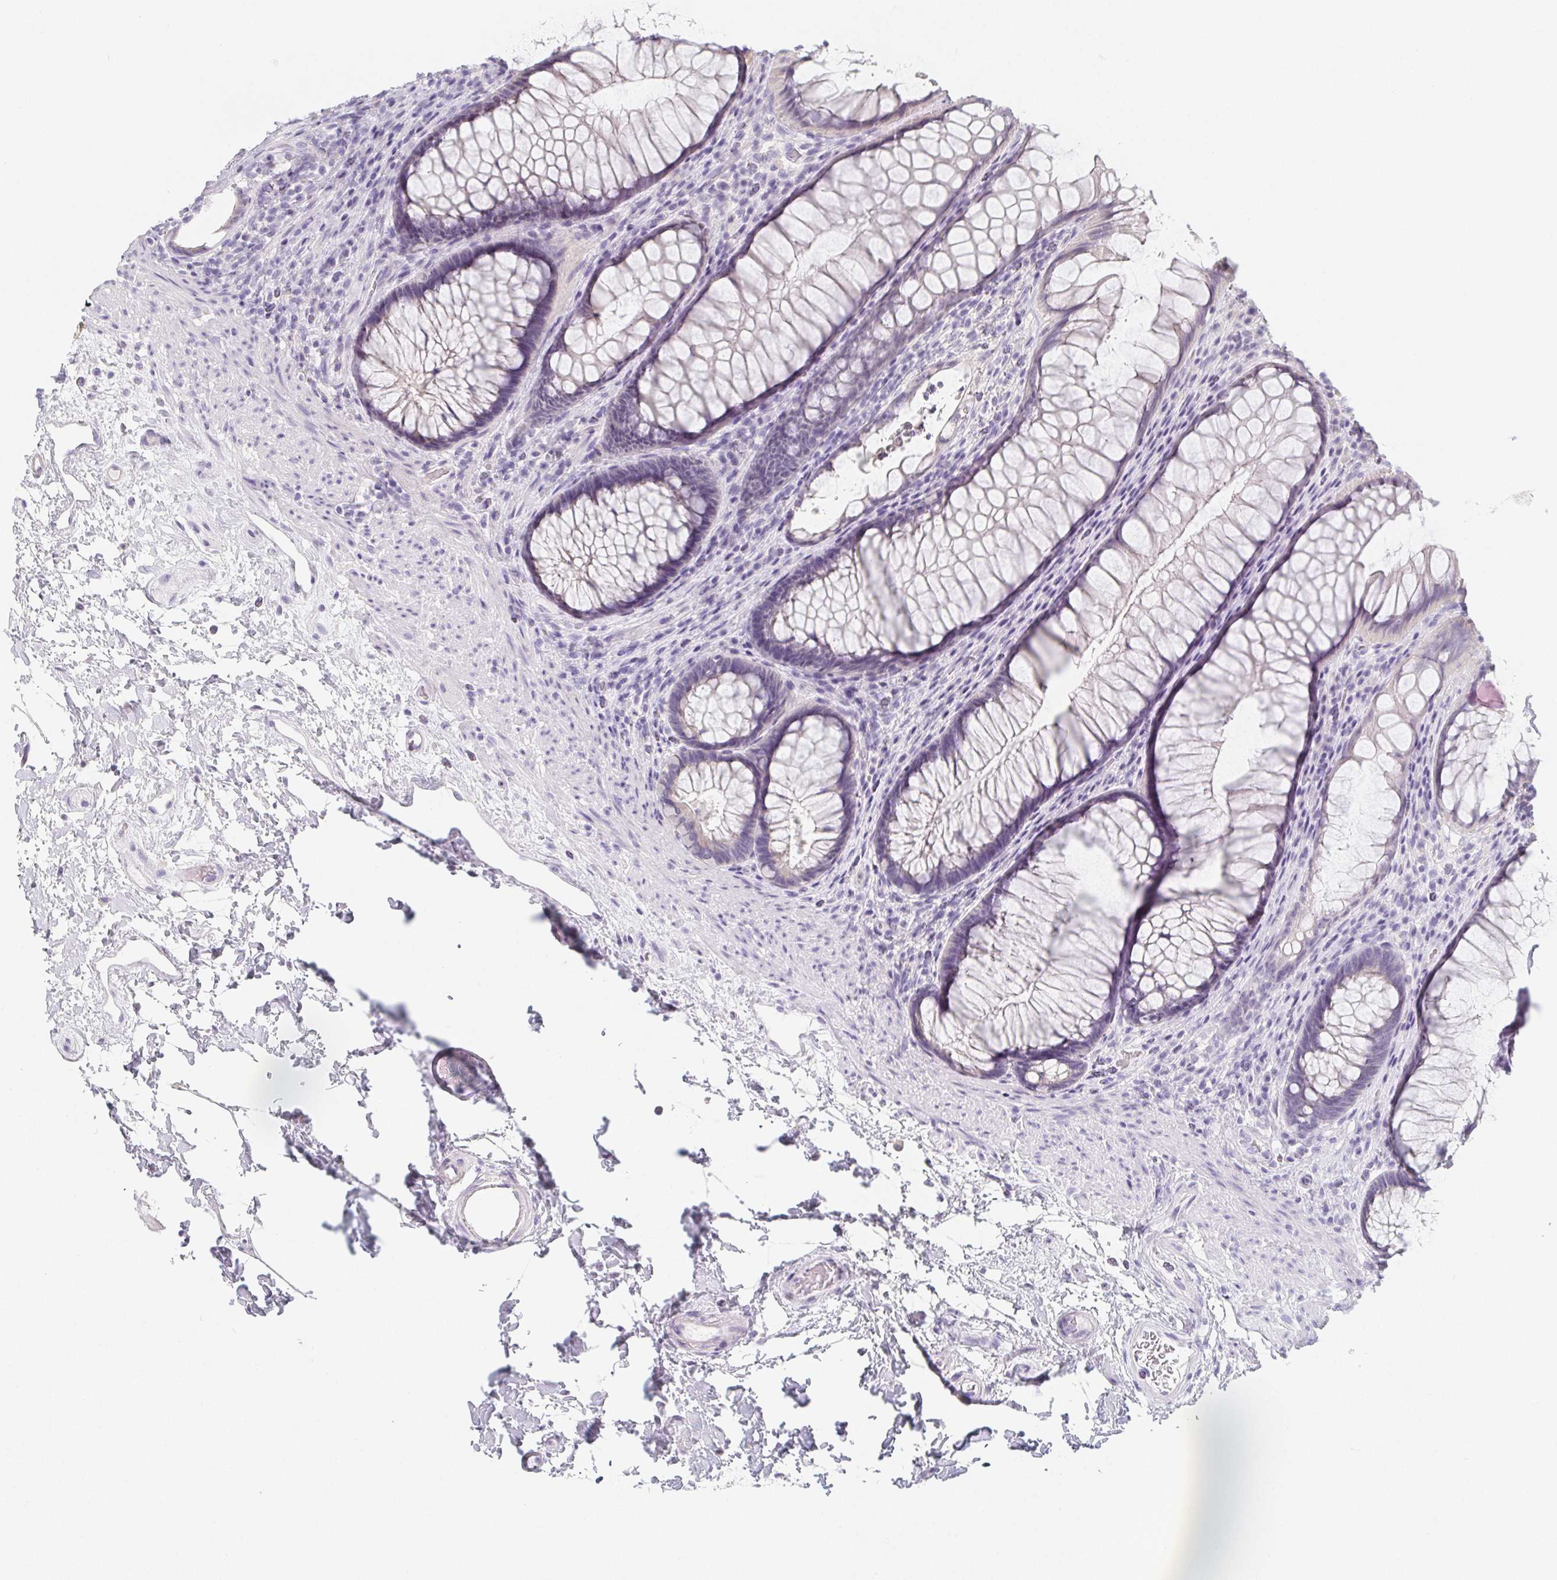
{"staining": {"intensity": "negative", "quantity": "none", "location": "none"}, "tissue": "rectum", "cell_type": "Glandular cells", "image_type": "normal", "snomed": [{"axis": "morphology", "description": "Normal tissue, NOS"}, {"axis": "topography", "description": "Smooth muscle"}, {"axis": "topography", "description": "Rectum"}], "caption": "IHC image of benign rectum: human rectum stained with DAB reveals no significant protein positivity in glandular cells. (DAB IHC with hematoxylin counter stain).", "gene": "GLIPR1L1", "patient": {"sex": "male", "age": 53}}